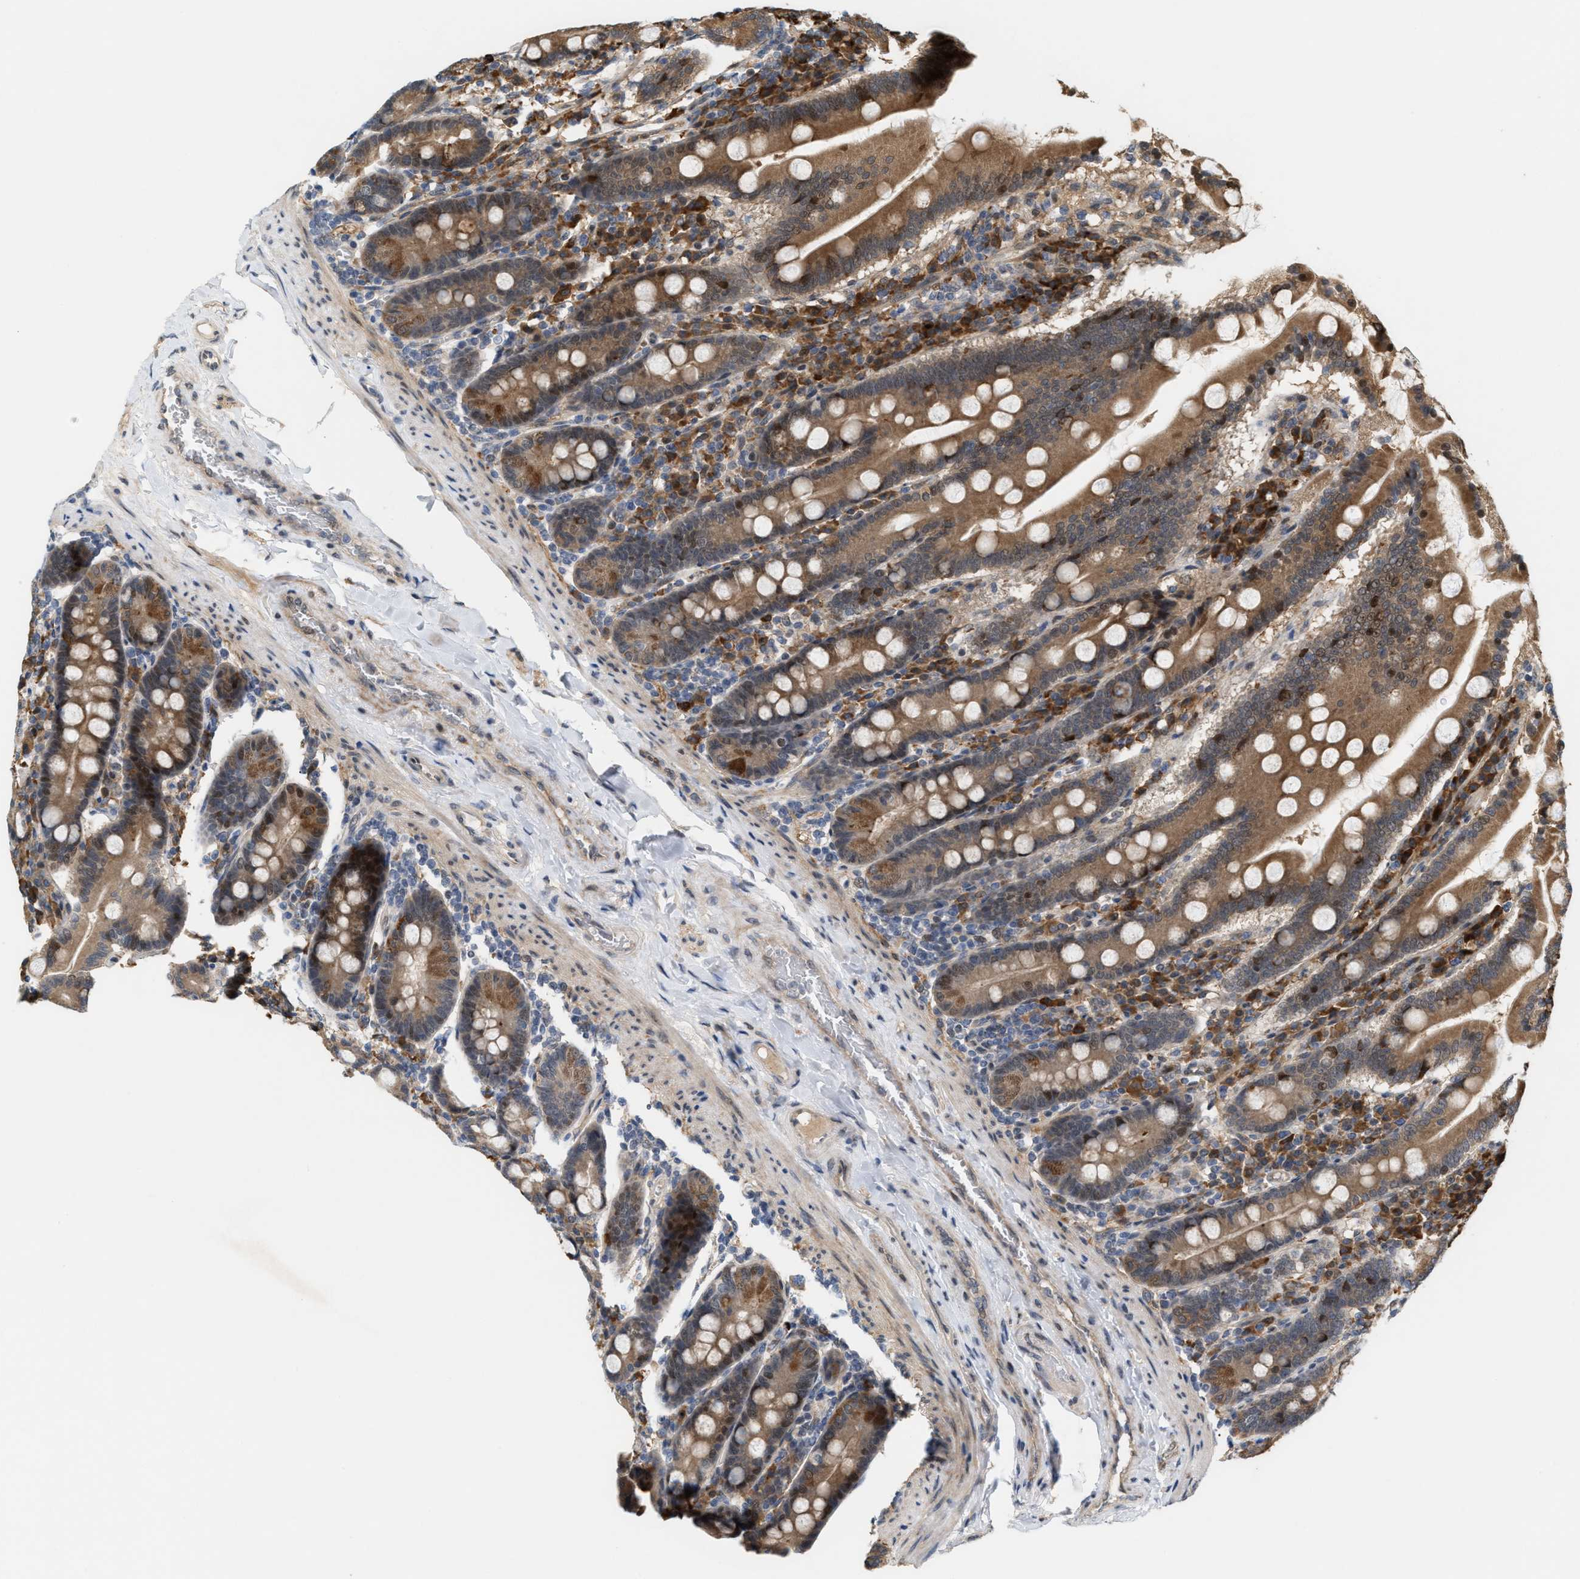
{"staining": {"intensity": "moderate", "quantity": ">75%", "location": "cytoplasmic/membranous"}, "tissue": "duodenum", "cell_type": "Glandular cells", "image_type": "normal", "snomed": [{"axis": "morphology", "description": "Normal tissue, NOS"}, {"axis": "topography", "description": "Duodenum"}], "caption": "Immunohistochemistry of normal duodenum displays medium levels of moderate cytoplasmic/membranous staining in approximately >75% of glandular cells.", "gene": "MFSD6", "patient": {"sex": "male", "age": 50}}